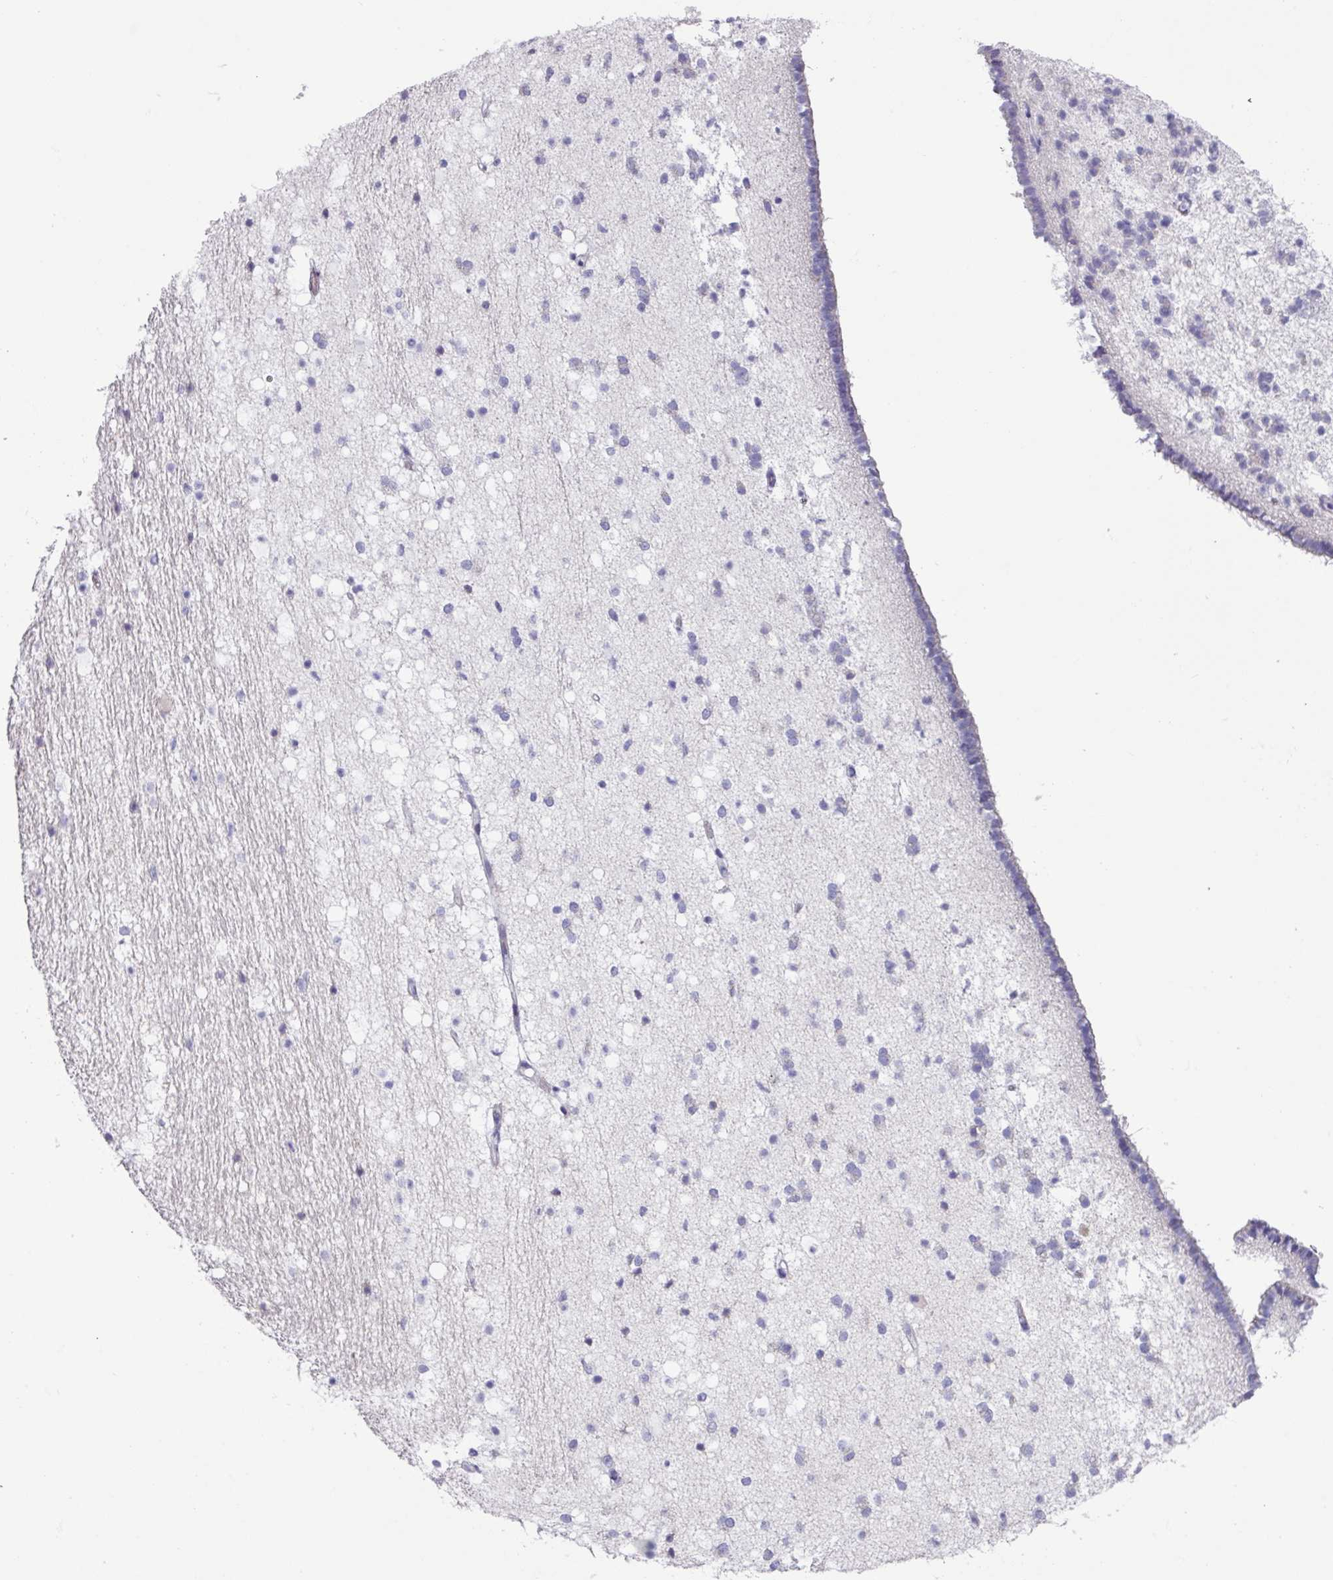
{"staining": {"intensity": "negative", "quantity": "none", "location": "none"}, "tissue": "caudate", "cell_type": "Glial cells", "image_type": "normal", "snomed": [{"axis": "morphology", "description": "Normal tissue, NOS"}, {"axis": "topography", "description": "Lateral ventricle wall"}], "caption": "This image is of benign caudate stained with immunohistochemistry (IHC) to label a protein in brown with the nuclei are counter-stained blue. There is no expression in glial cells. (Immunohistochemistry (ihc), brightfield microscopy, high magnification).", "gene": "RGS16", "patient": {"sex": "male", "age": 37}}